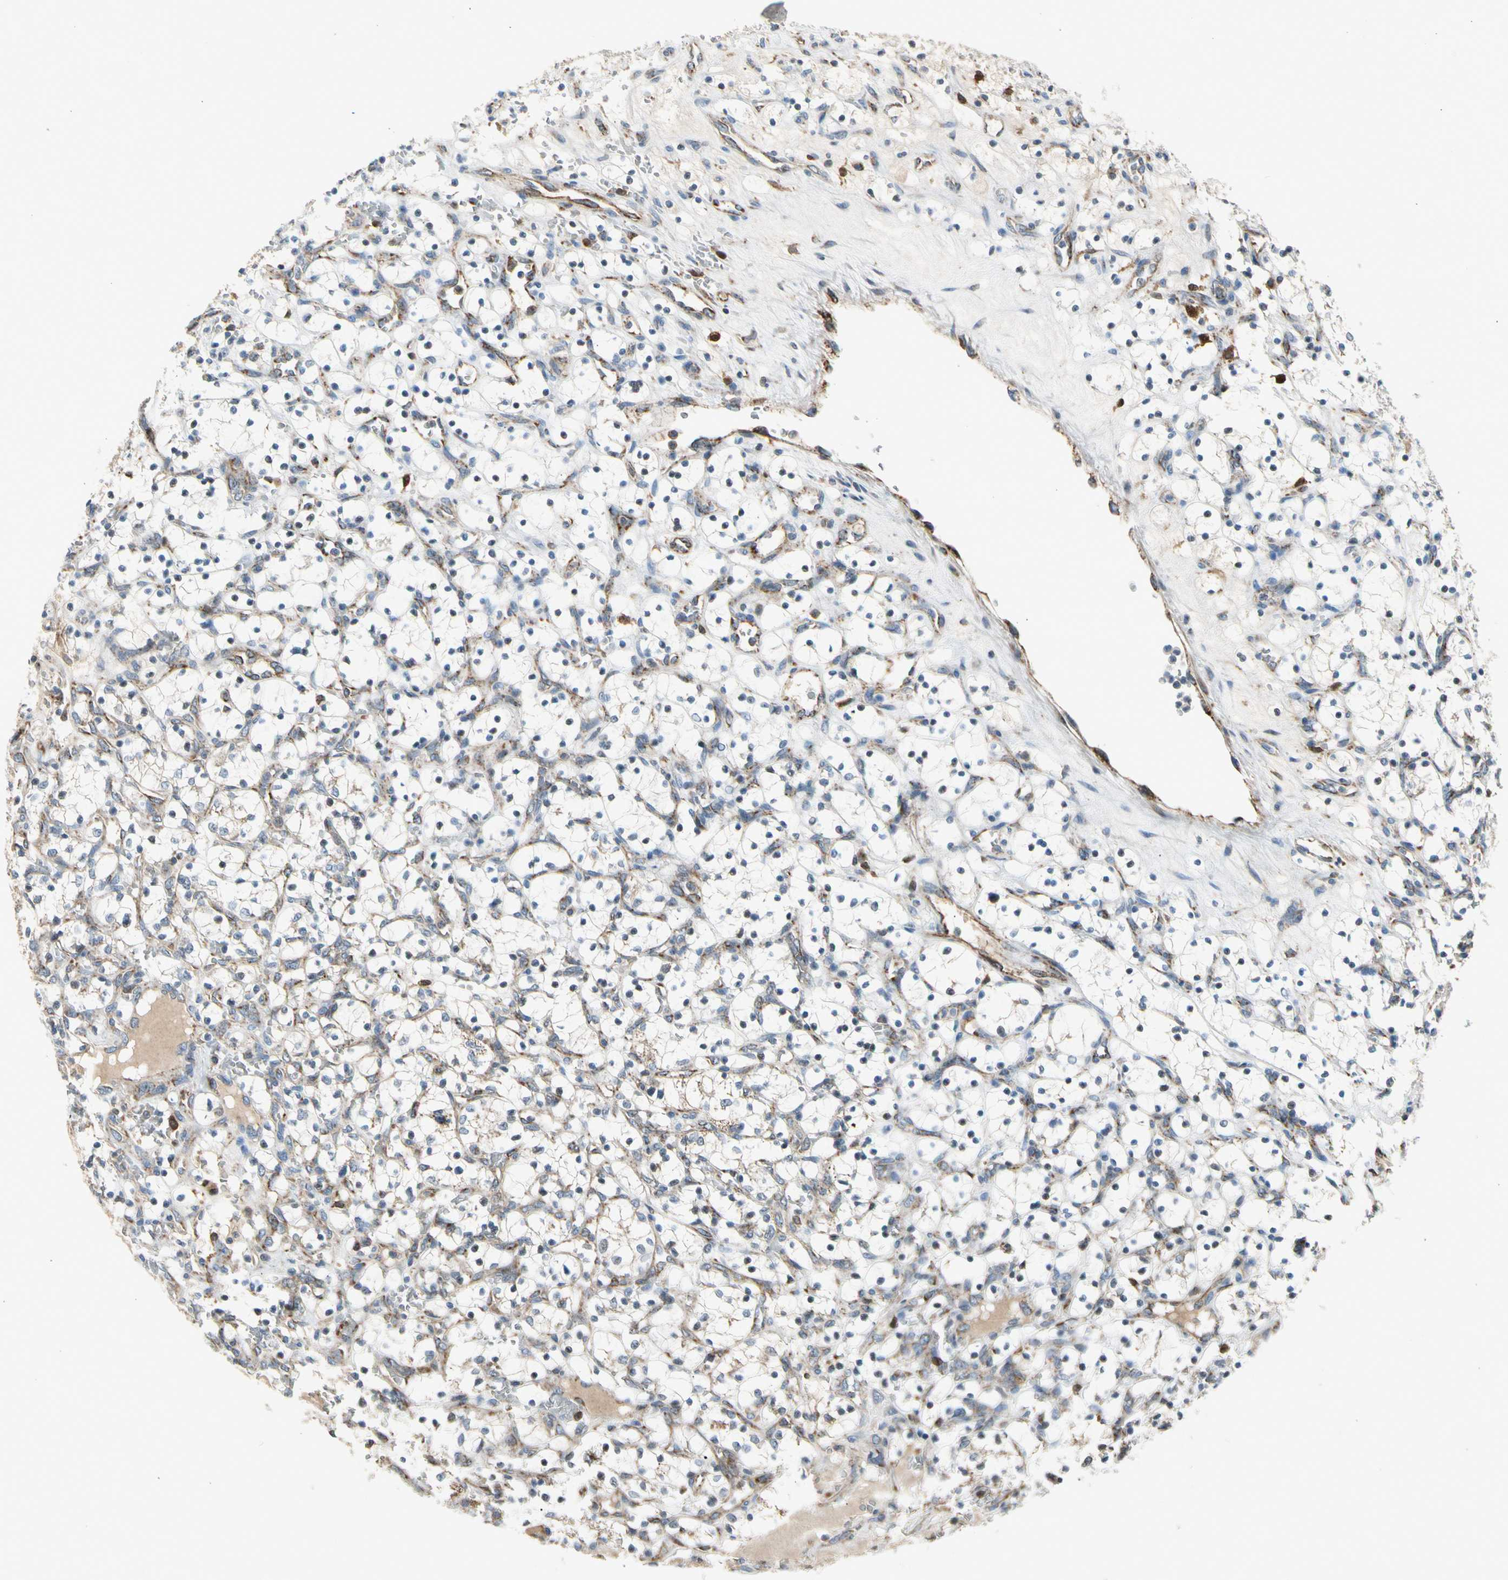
{"staining": {"intensity": "weak", "quantity": "<25%", "location": "cytoplasmic/membranous"}, "tissue": "renal cancer", "cell_type": "Tumor cells", "image_type": "cancer", "snomed": [{"axis": "morphology", "description": "Adenocarcinoma, NOS"}, {"axis": "topography", "description": "Kidney"}], "caption": "Renal cancer (adenocarcinoma) was stained to show a protein in brown. There is no significant expression in tumor cells.", "gene": "NPHP3", "patient": {"sex": "female", "age": 69}}